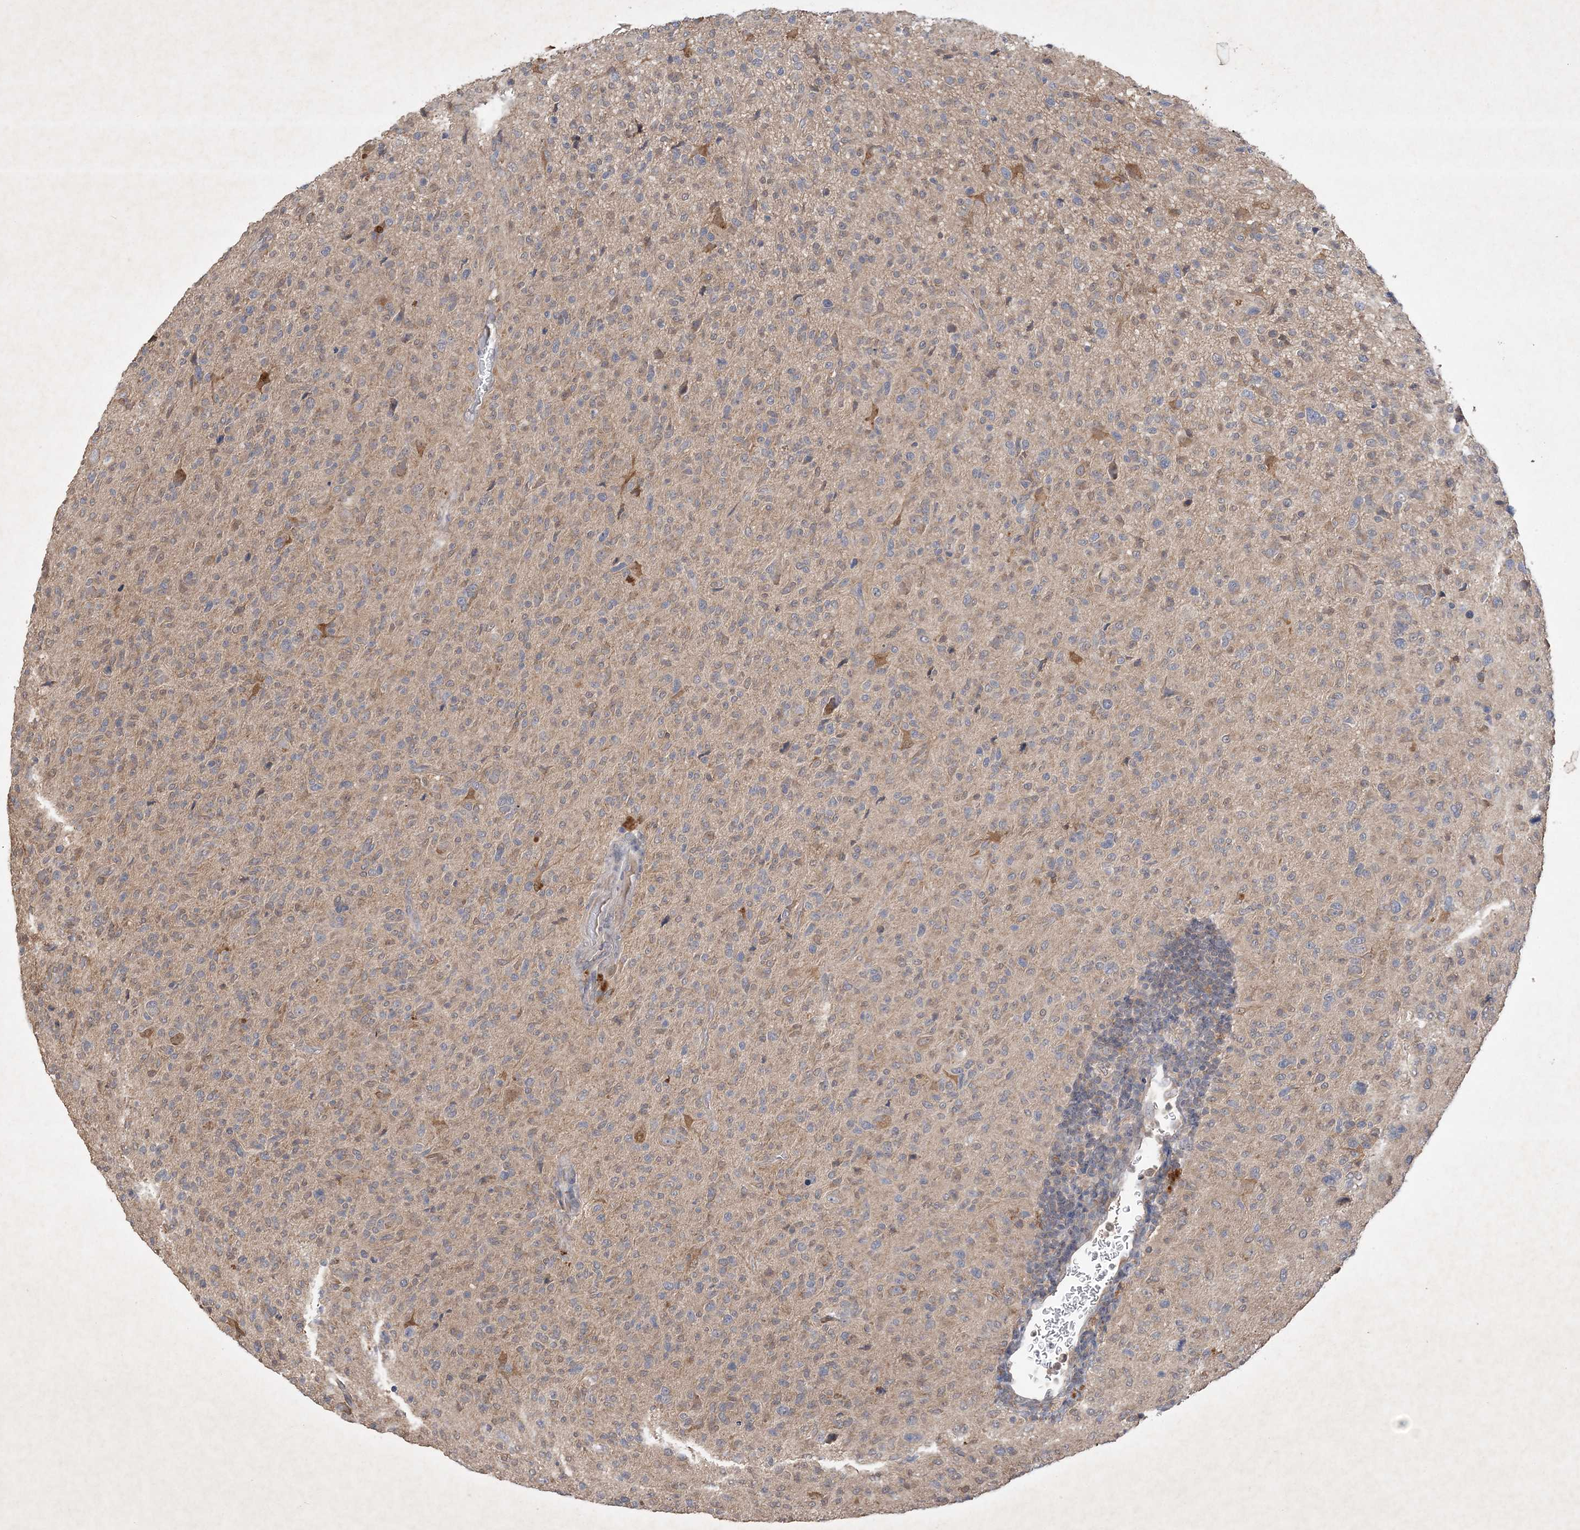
{"staining": {"intensity": "negative", "quantity": "none", "location": "none"}, "tissue": "glioma", "cell_type": "Tumor cells", "image_type": "cancer", "snomed": [{"axis": "morphology", "description": "Glioma, malignant, High grade"}, {"axis": "topography", "description": "Brain"}], "caption": "IHC of high-grade glioma (malignant) exhibits no expression in tumor cells.", "gene": "AKR7A2", "patient": {"sex": "female", "age": 57}}